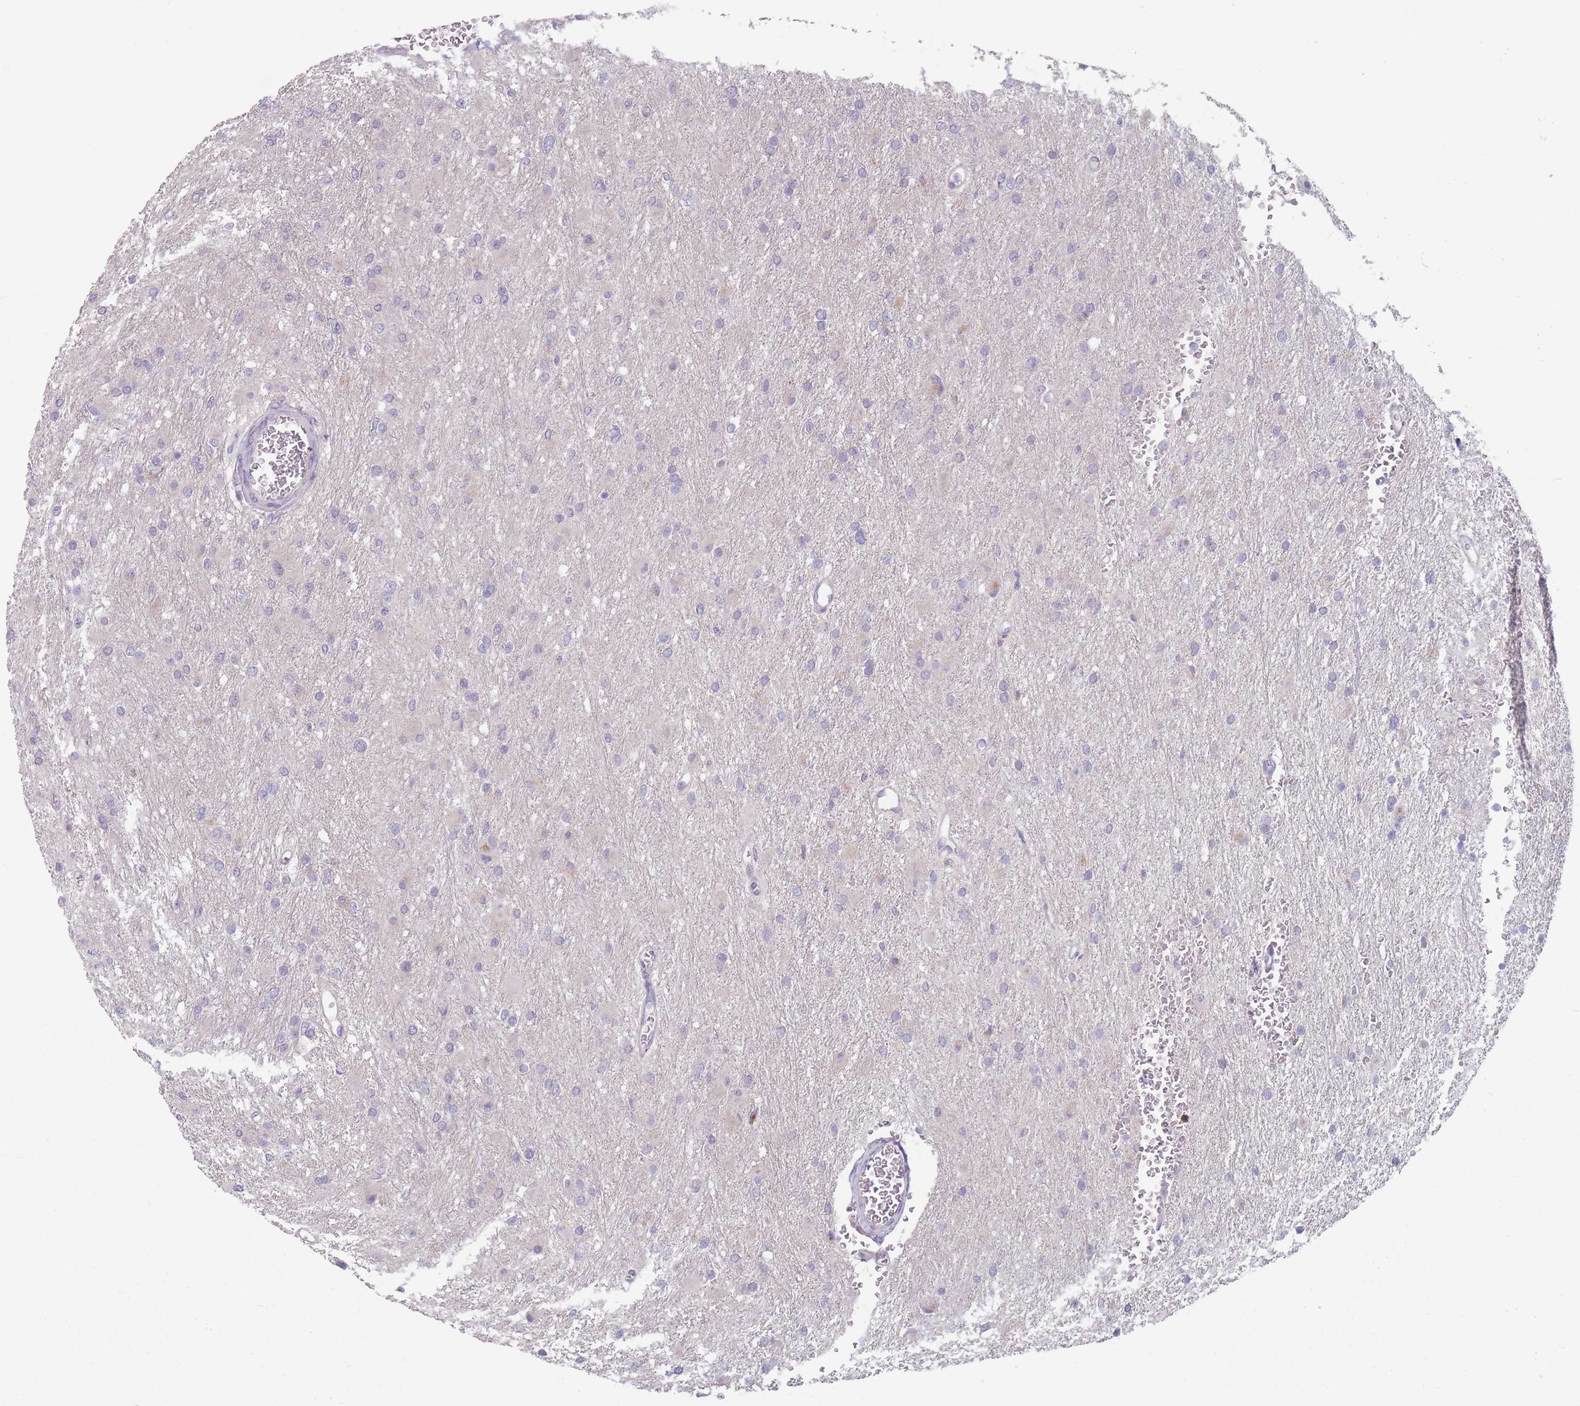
{"staining": {"intensity": "negative", "quantity": "none", "location": "none"}, "tissue": "glioma", "cell_type": "Tumor cells", "image_type": "cancer", "snomed": [{"axis": "morphology", "description": "Glioma, malignant, High grade"}, {"axis": "topography", "description": "Cerebral cortex"}], "caption": "A photomicrograph of glioma stained for a protein displays no brown staining in tumor cells.", "gene": "AKAIN1", "patient": {"sex": "female", "age": 36}}